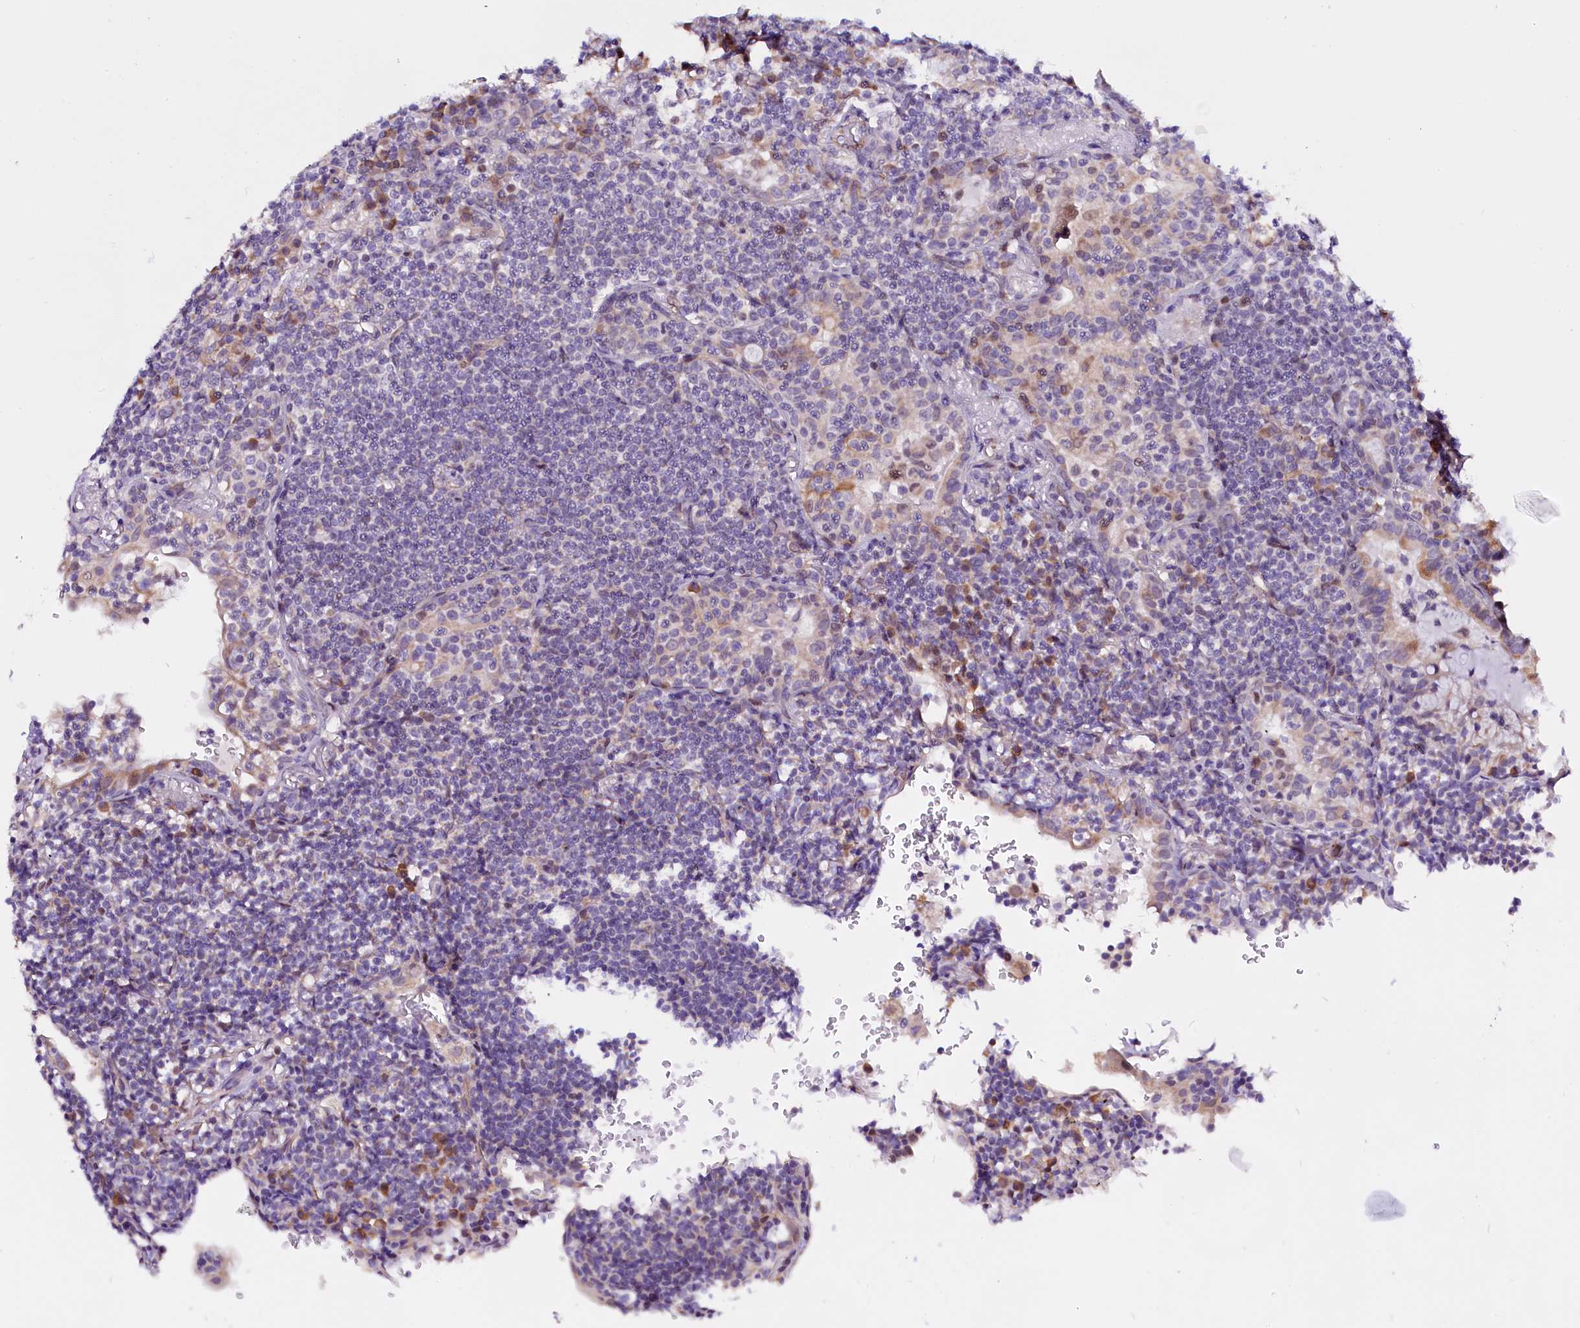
{"staining": {"intensity": "negative", "quantity": "none", "location": "none"}, "tissue": "lymphoma", "cell_type": "Tumor cells", "image_type": "cancer", "snomed": [{"axis": "morphology", "description": "Malignant lymphoma, non-Hodgkin's type, Low grade"}, {"axis": "topography", "description": "Lung"}], "caption": "Human malignant lymphoma, non-Hodgkin's type (low-grade) stained for a protein using immunohistochemistry (IHC) displays no staining in tumor cells.", "gene": "UACA", "patient": {"sex": "female", "age": 71}}